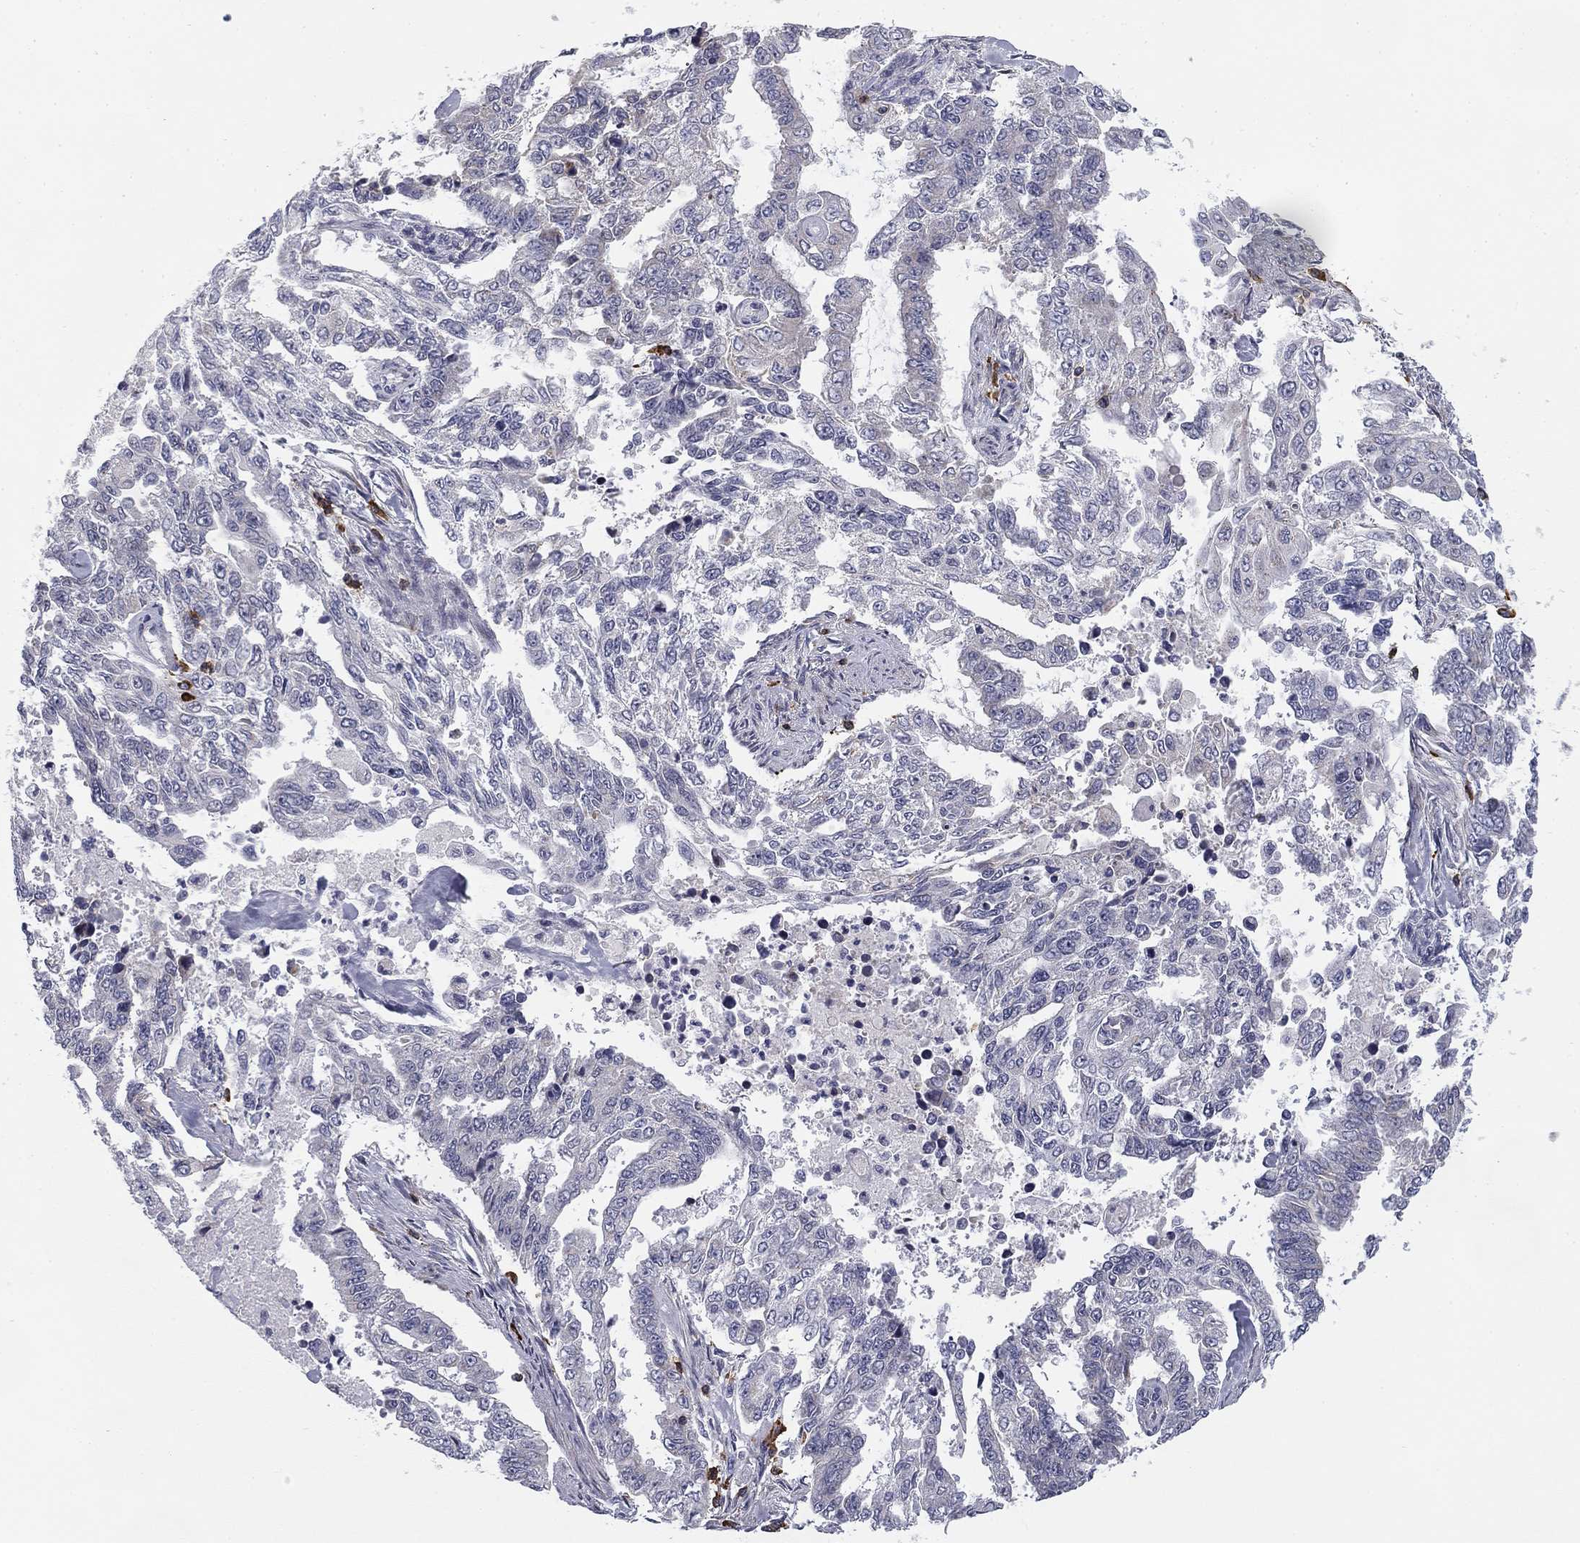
{"staining": {"intensity": "negative", "quantity": "none", "location": "none"}, "tissue": "endometrial cancer", "cell_type": "Tumor cells", "image_type": "cancer", "snomed": [{"axis": "morphology", "description": "Adenocarcinoma, NOS"}, {"axis": "topography", "description": "Uterus"}], "caption": "Endometrial cancer (adenocarcinoma) stained for a protein using IHC displays no staining tumor cells.", "gene": "TRAT1", "patient": {"sex": "female", "age": 59}}